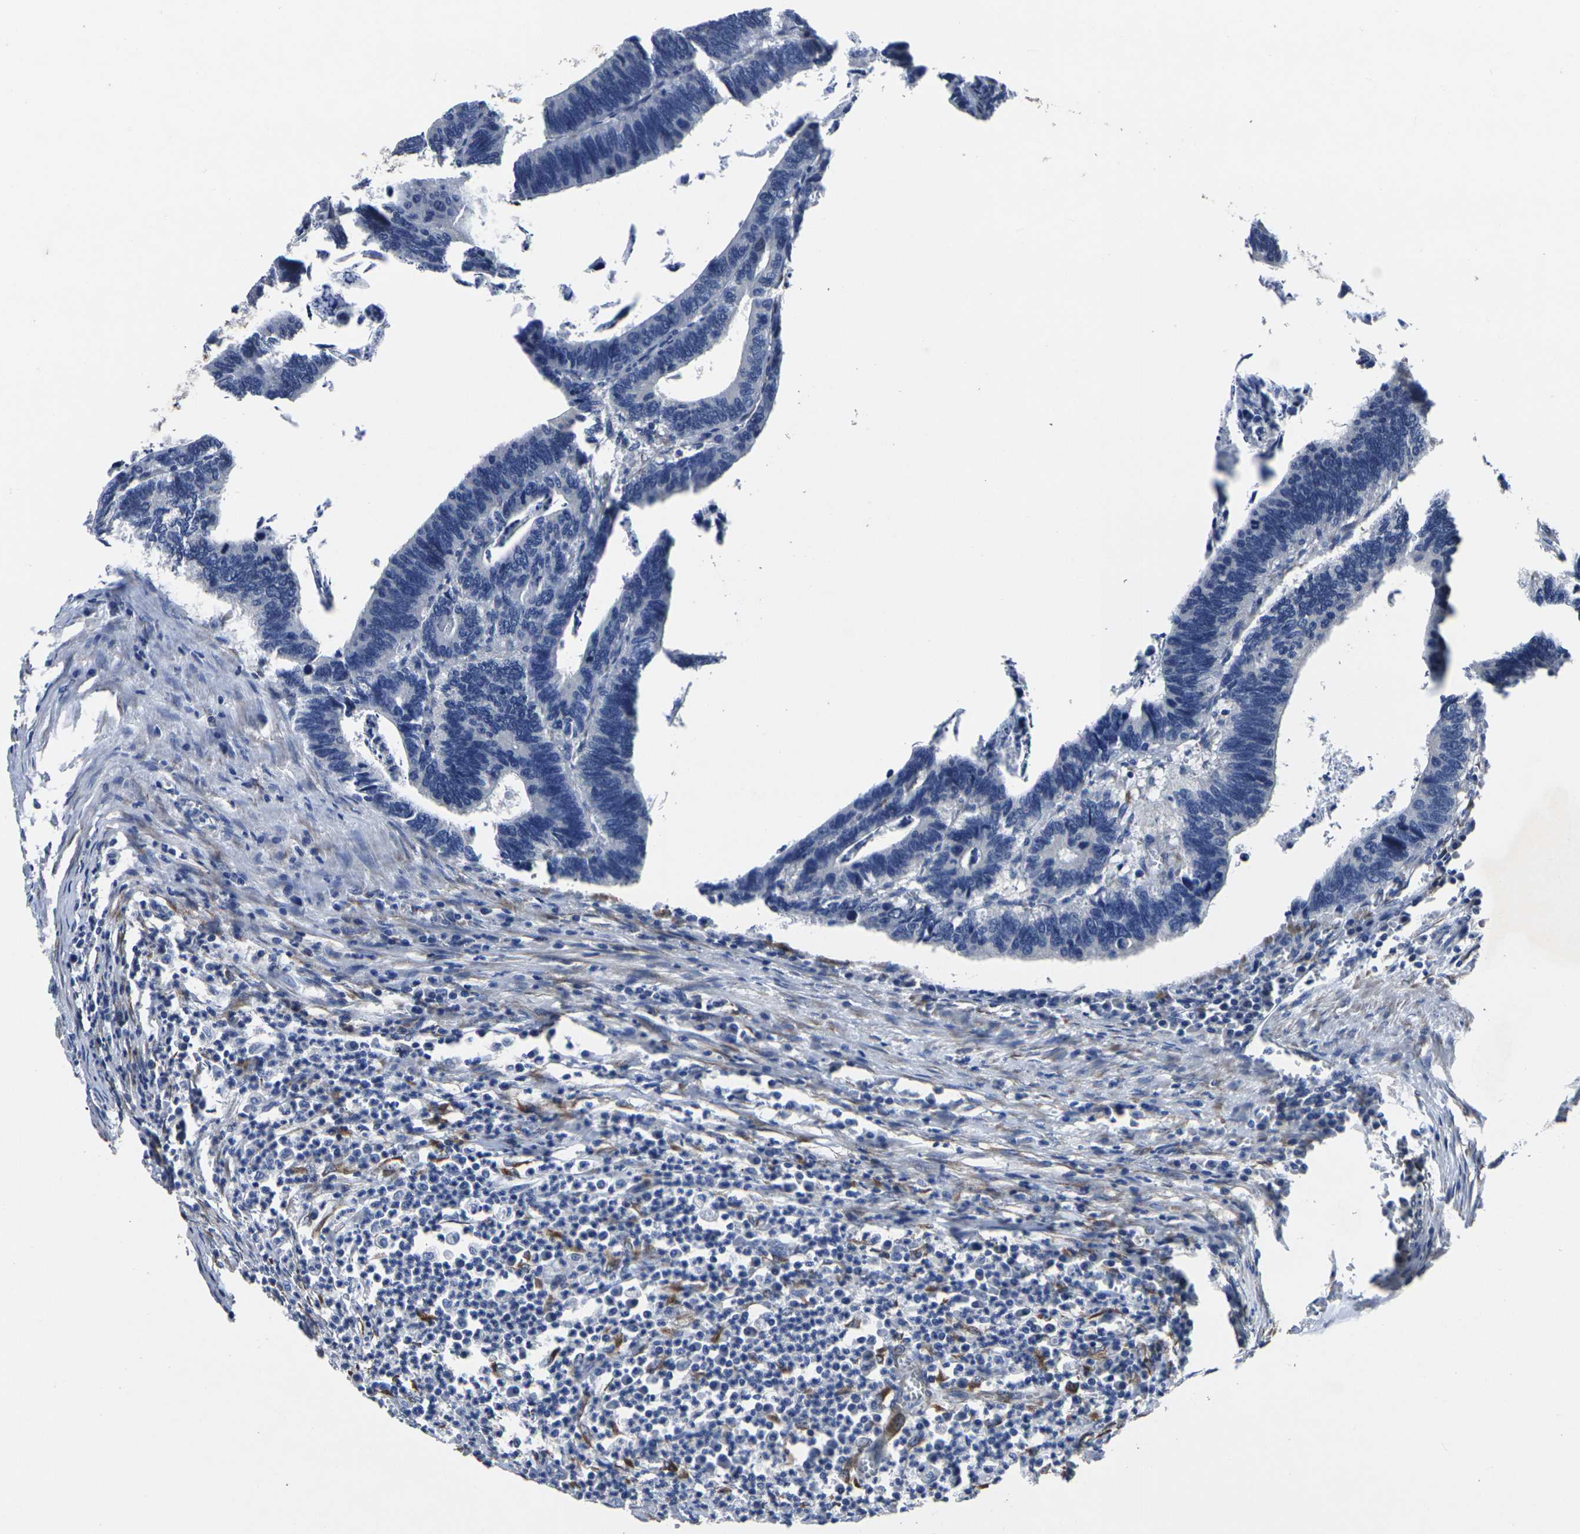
{"staining": {"intensity": "negative", "quantity": "none", "location": "none"}, "tissue": "colorectal cancer", "cell_type": "Tumor cells", "image_type": "cancer", "snomed": [{"axis": "morphology", "description": "Adenocarcinoma, NOS"}, {"axis": "topography", "description": "Colon"}], "caption": "This is an immunohistochemistry (IHC) photomicrograph of colorectal cancer. There is no staining in tumor cells.", "gene": "CYP2C8", "patient": {"sex": "male", "age": 72}}